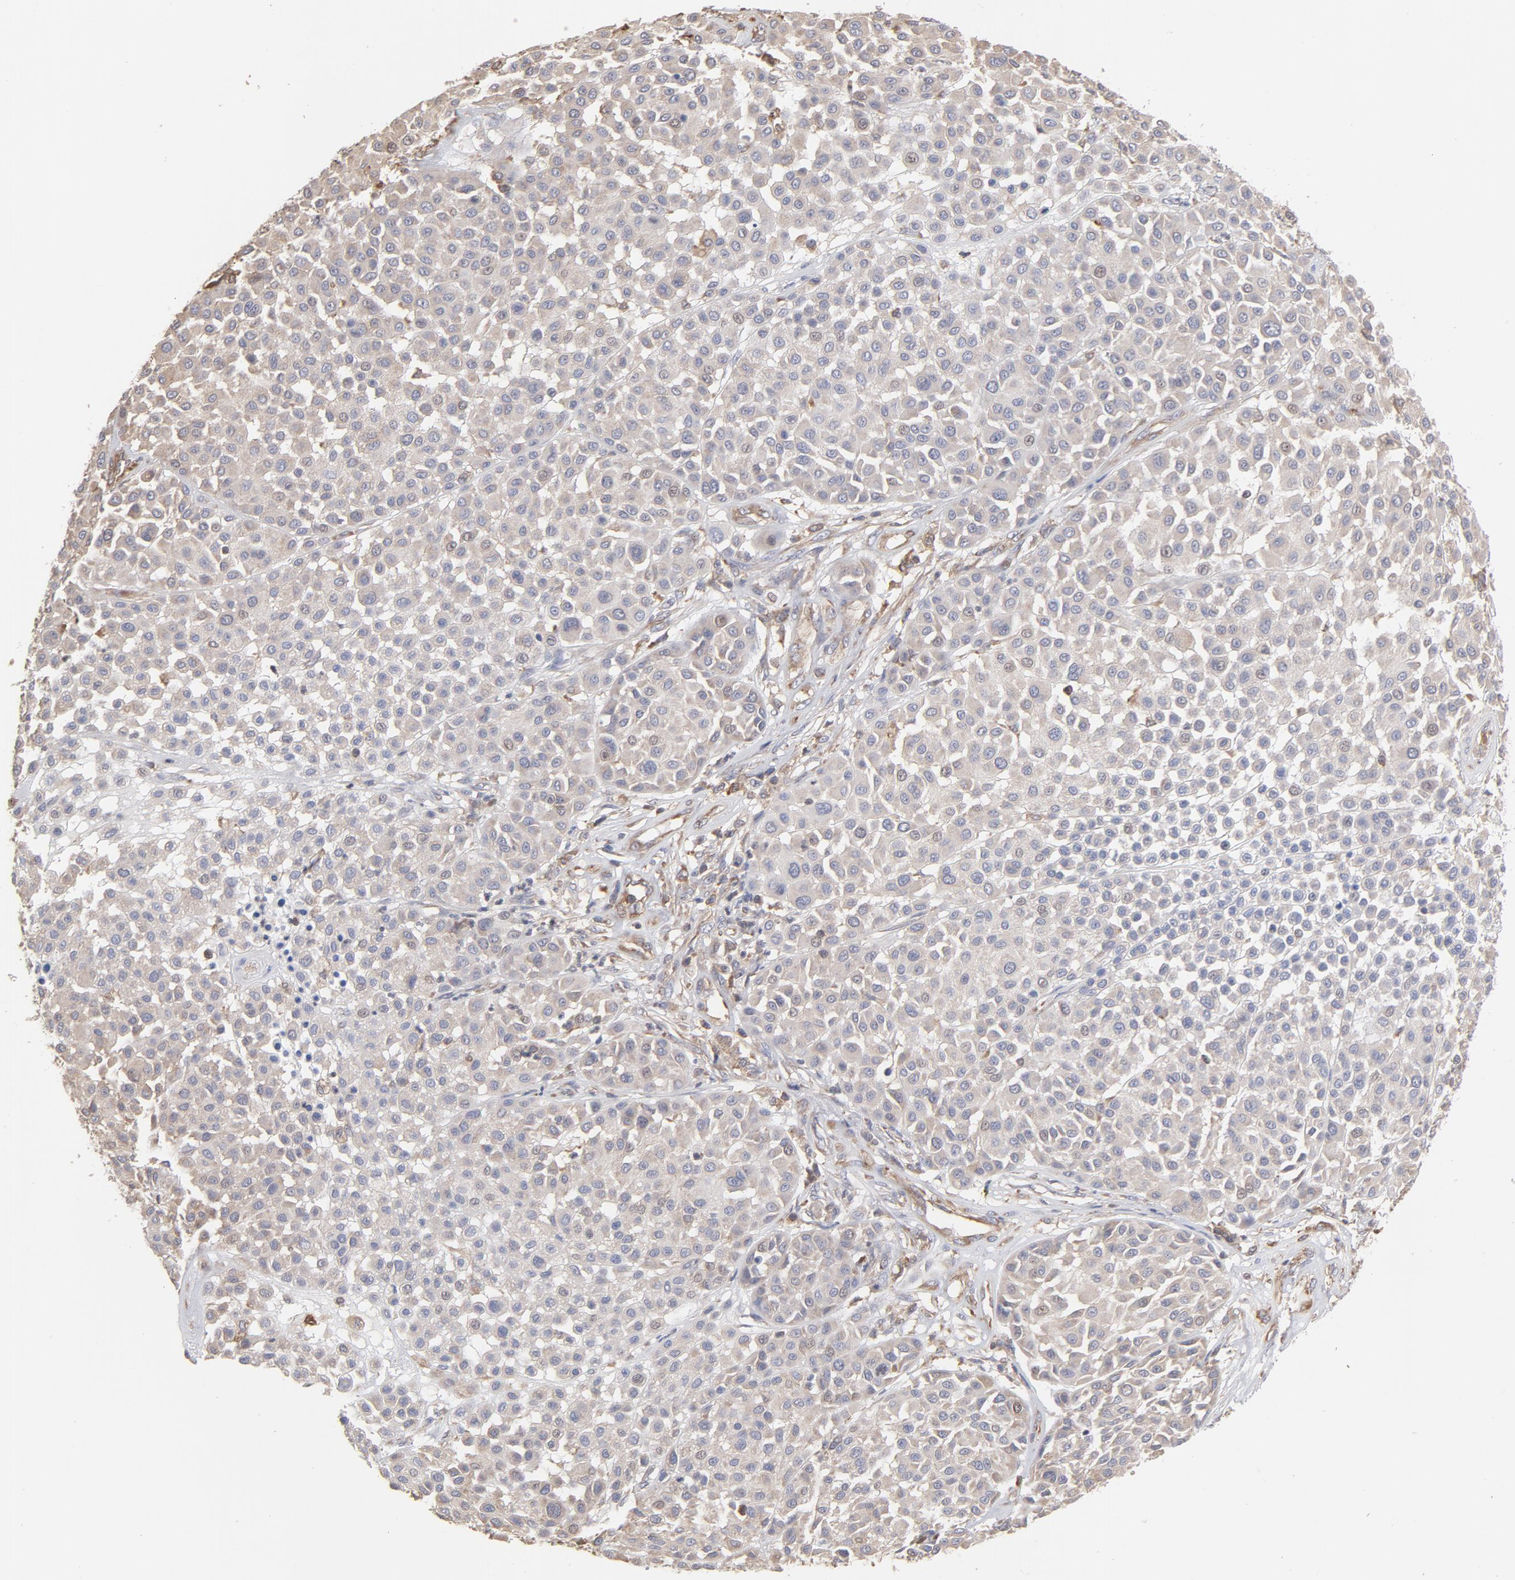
{"staining": {"intensity": "weak", "quantity": ">75%", "location": "cytoplasmic/membranous"}, "tissue": "melanoma", "cell_type": "Tumor cells", "image_type": "cancer", "snomed": [{"axis": "morphology", "description": "Malignant melanoma, Metastatic site"}, {"axis": "topography", "description": "Soft tissue"}], "caption": "DAB immunohistochemical staining of malignant melanoma (metastatic site) exhibits weak cytoplasmic/membranous protein expression in approximately >75% of tumor cells.", "gene": "MAPRE1", "patient": {"sex": "male", "age": 41}}